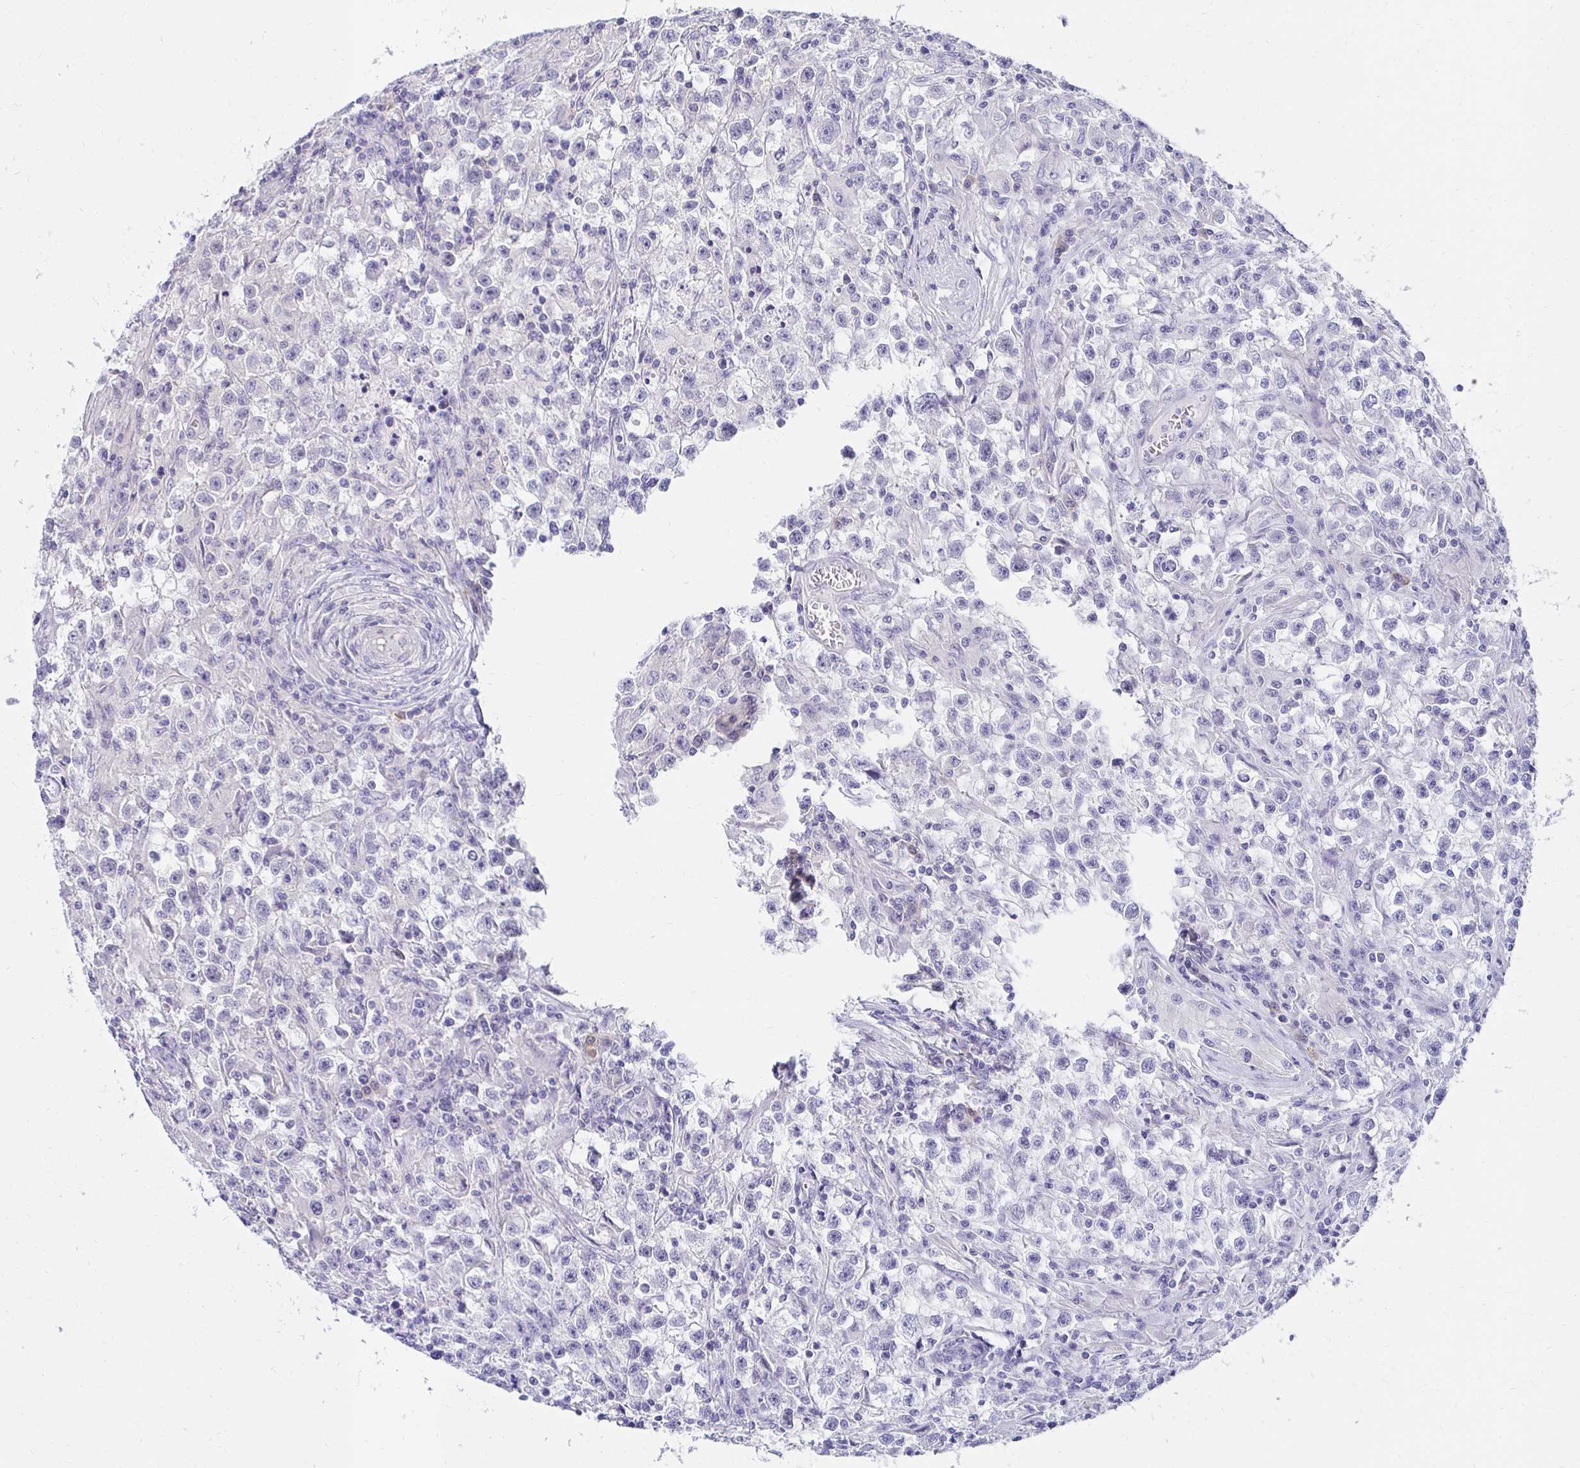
{"staining": {"intensity": "negative", "quantity": "none", "location": "none"}, "tissue": "testis cancer", "cell_type": "Tumor cells", "image_type": "cancer", "snomed": [{"axis": "morphology", "description": "Seminoma, NOS"}, {"axis": "topography", "description": "Testis"}], "caption": "Seminoma (testis) was stained to show a protein in brown. There is no significant positivity in tumor cells.", "gene": "C19orf81", "patient": {"sex": "male", "age": 31}}